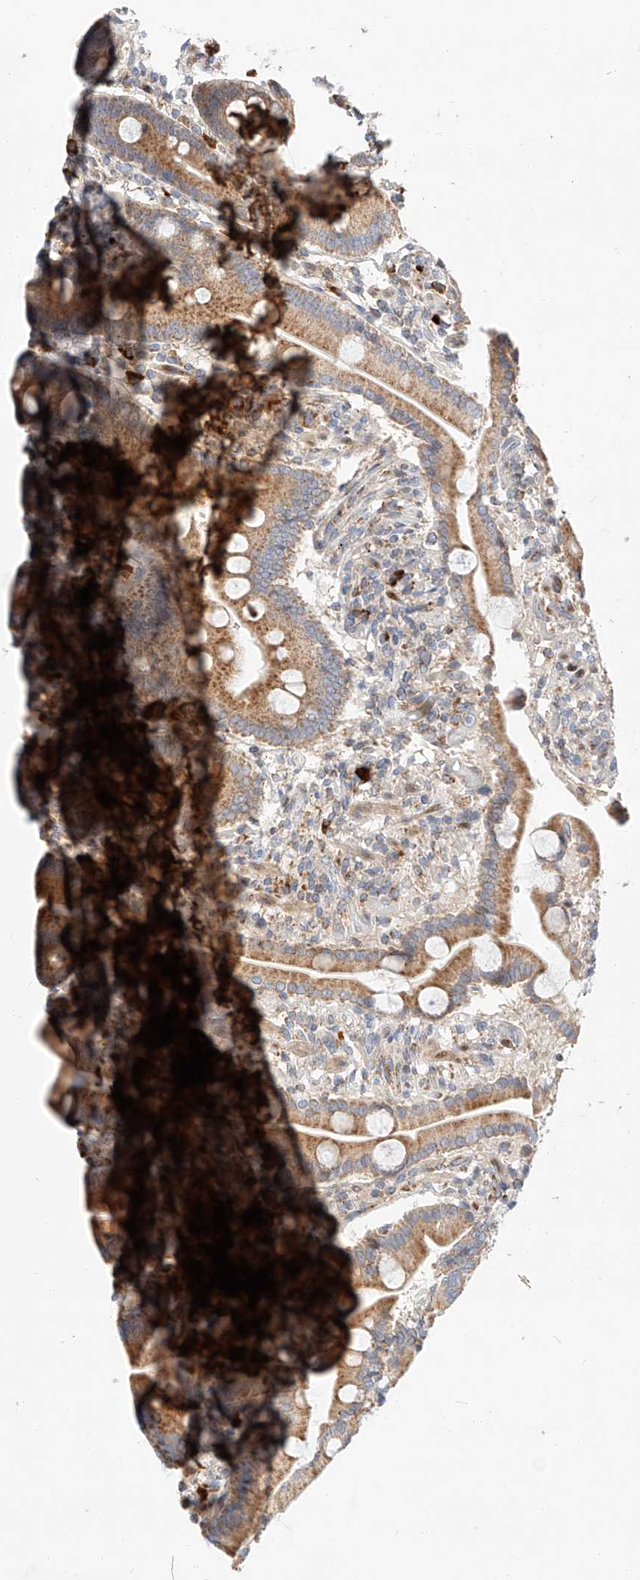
{"staining": {"intensity": "moderate", "quantity": ">75%", "location": "cytoplasmic/membranous"}, "tissue": "duodenum", "cell_type": "Glandular cells", "image_type": "normal", "snomed": [{"axis": "morphology", "description": "Normal tissue, NOS"}, {"axis": "topography", "description": "Duodenum"}], "caption": "Duodenum stained with a protein marker reveals moderate staining in glandular cells.", "gene": "OSGEPL1", "patient": {"sex": "male", "age": 55}}